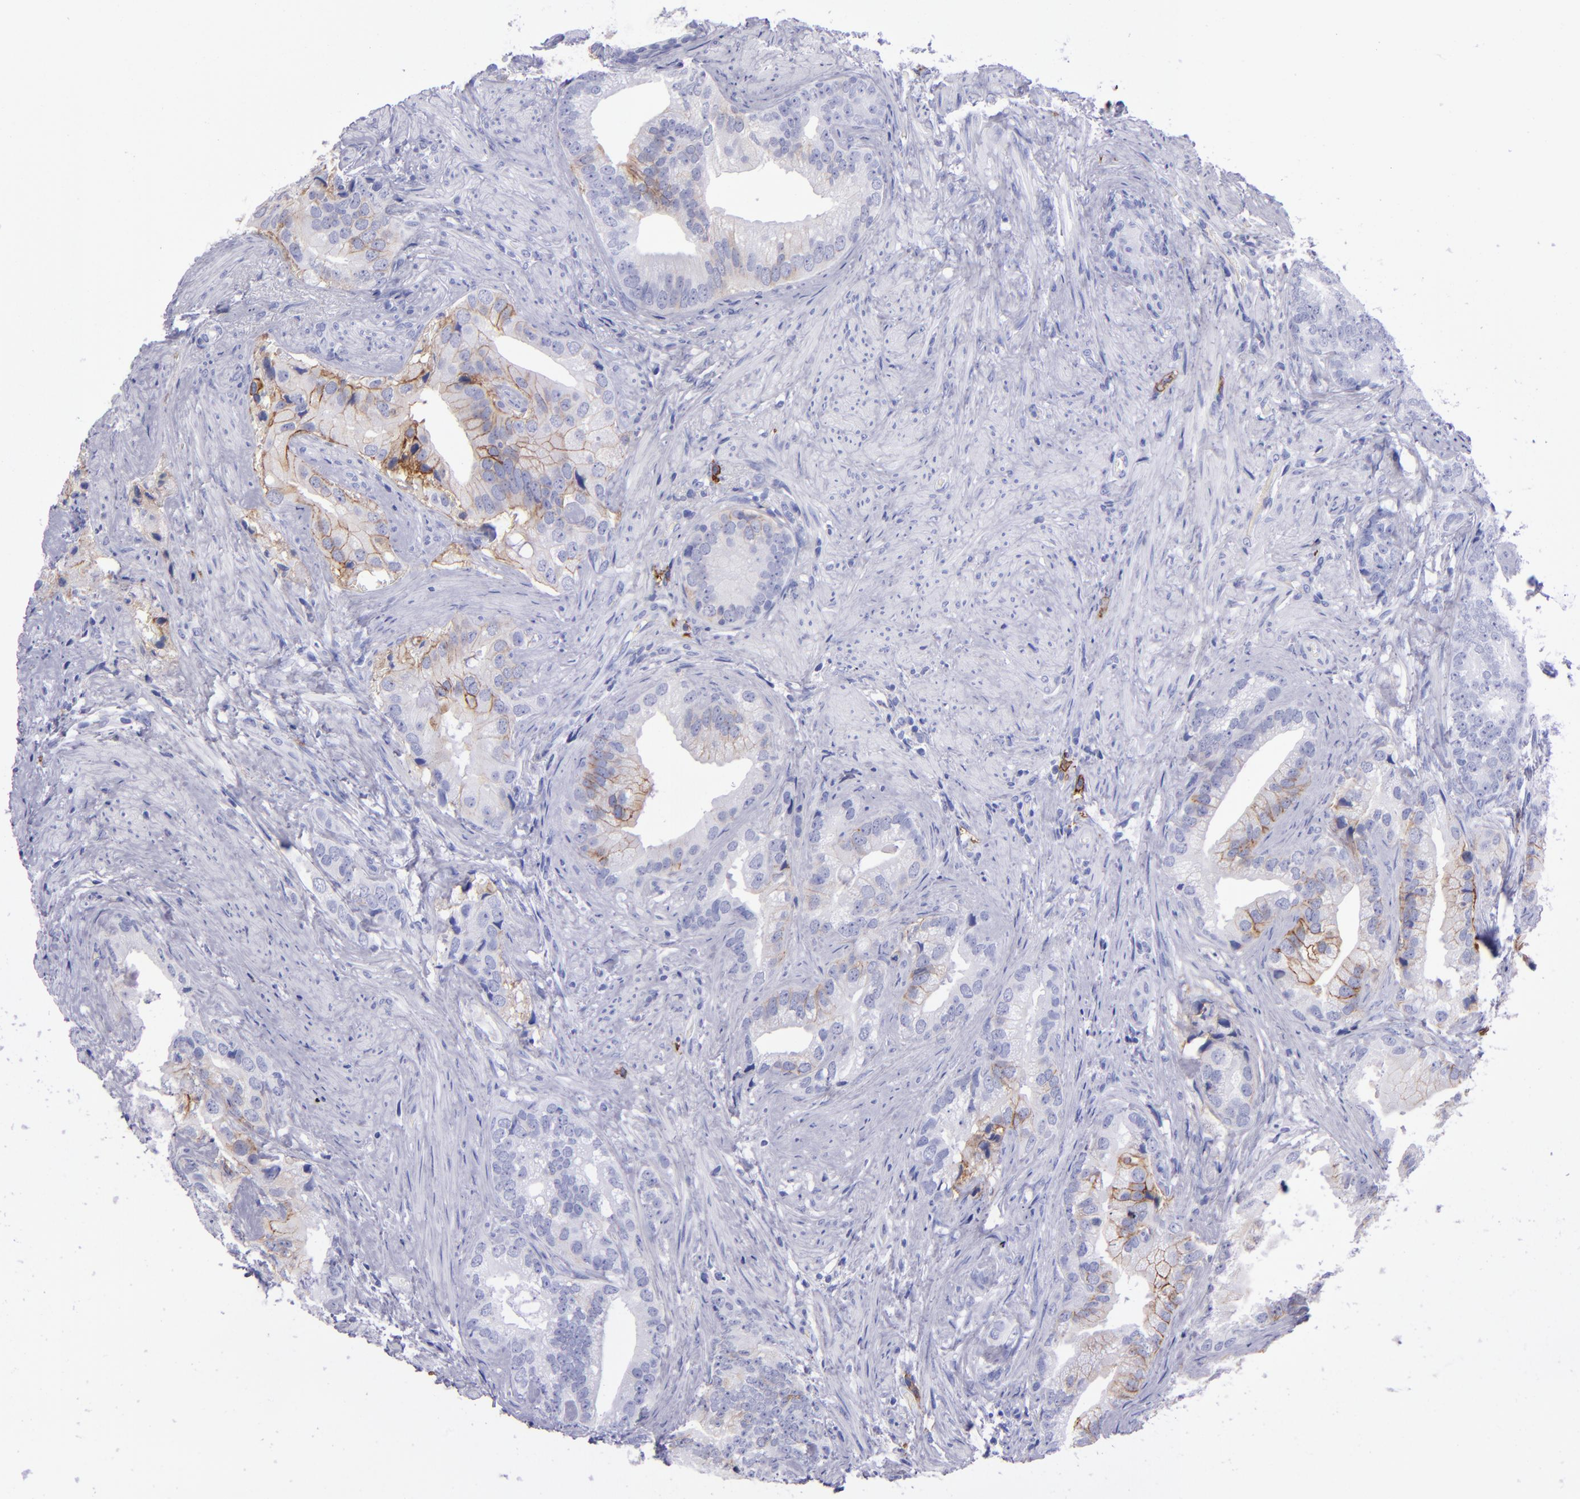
{"staining": {"intensity": "moderate", "quantity": "<25%", "location": "cytoplasmic/membranous"}, "tissue": "prostate cancer", "cell_type": "Tumor cells", "image_type": "cancer", "snomed": [{"axis": "morphology", "description": "Adenocarcinoma, Low grade"}, {"axis": "topography", "description": "Prostate"}], "caption": "High-magnification brightfield microscopy of prostate cancer stained with DAB (3,3'-diaminobenzidine) (brown) and counterstained with hematoxylin (blue). tumor cells exhibit moderate cytoplasmic/membranous staining is appreciated in approximately<25% of cells.", "gene": "CD38", "patient": {"sex": "male", "age": 71}}